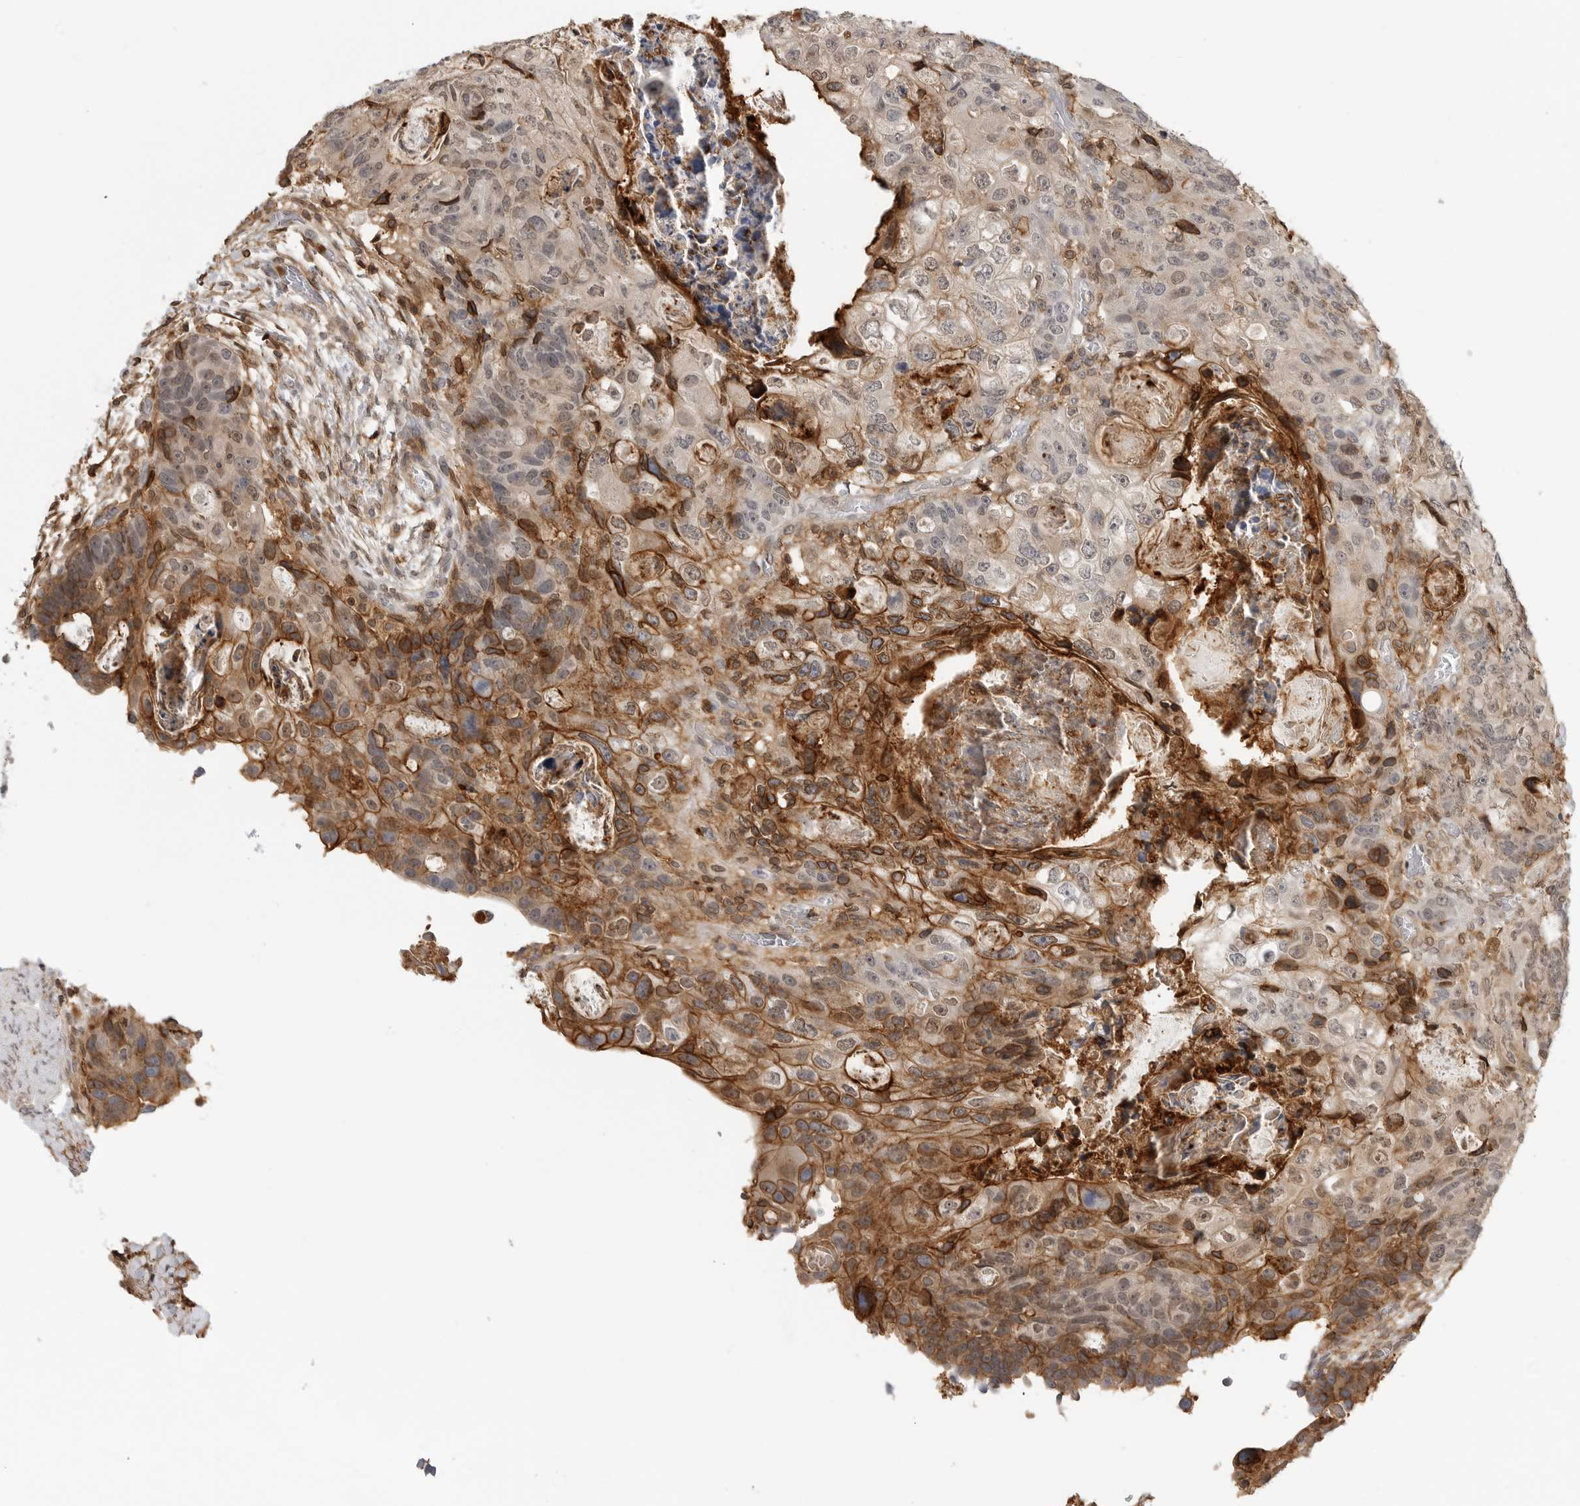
{"staining": {"intensity": "moderate", "quantity": ">75%", "location": "cytoplasmic/membranous,nuclear"}, "tissue": "colorectal cancer", "cell_type": "Tumor cells", "image_type": "cancer", "snomed": [{"axis": "morphology", "description": "Adenocarcinoma, NOS"}, {"axis": "topography", "description": "Rectum"}], "caption": "Protein staining of colorectal adenocarcinoma tissue reveals moderate cytoplasmic/membranous and nuclear expression in about >75% of tumor cells. Using DAB (brown) and hematoxylin (blue) stains, captured at high magnification using brightfield microscopy.", "gene": "ANXA11", "patient": {"sex": "male", "age": 59}}